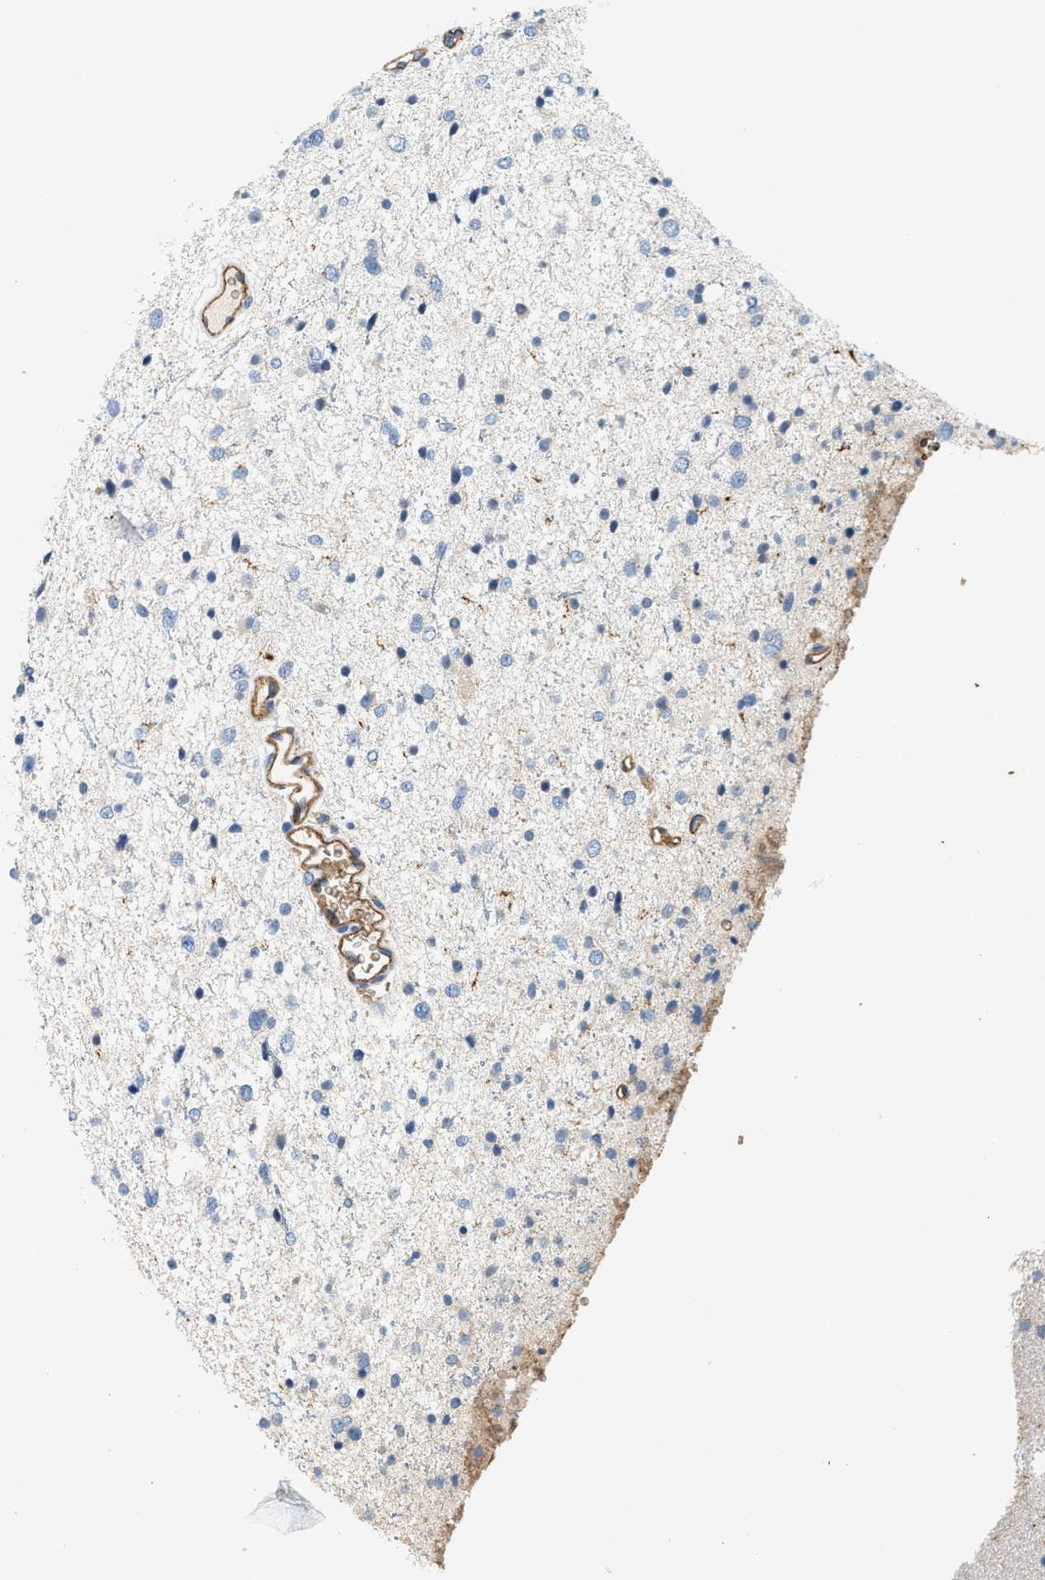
{"staining": {"intensity": "negative", "quantity": "none", "location": "none"}, "tissue": "glioma", "cell_type": "Tumor cells", "image_type": "cancer", "snomed": [{"axis": "morphology", "description": "Glioma, malignant, Low grade"}, {"axis": "topography", "description": "Brain"}], "caption": "The histopathology image demonstrates no staining of tumor cells in low-grade glioma (malignant).", "gene": "CYTH2", "patient": {"sex": "female", "age": 37}}